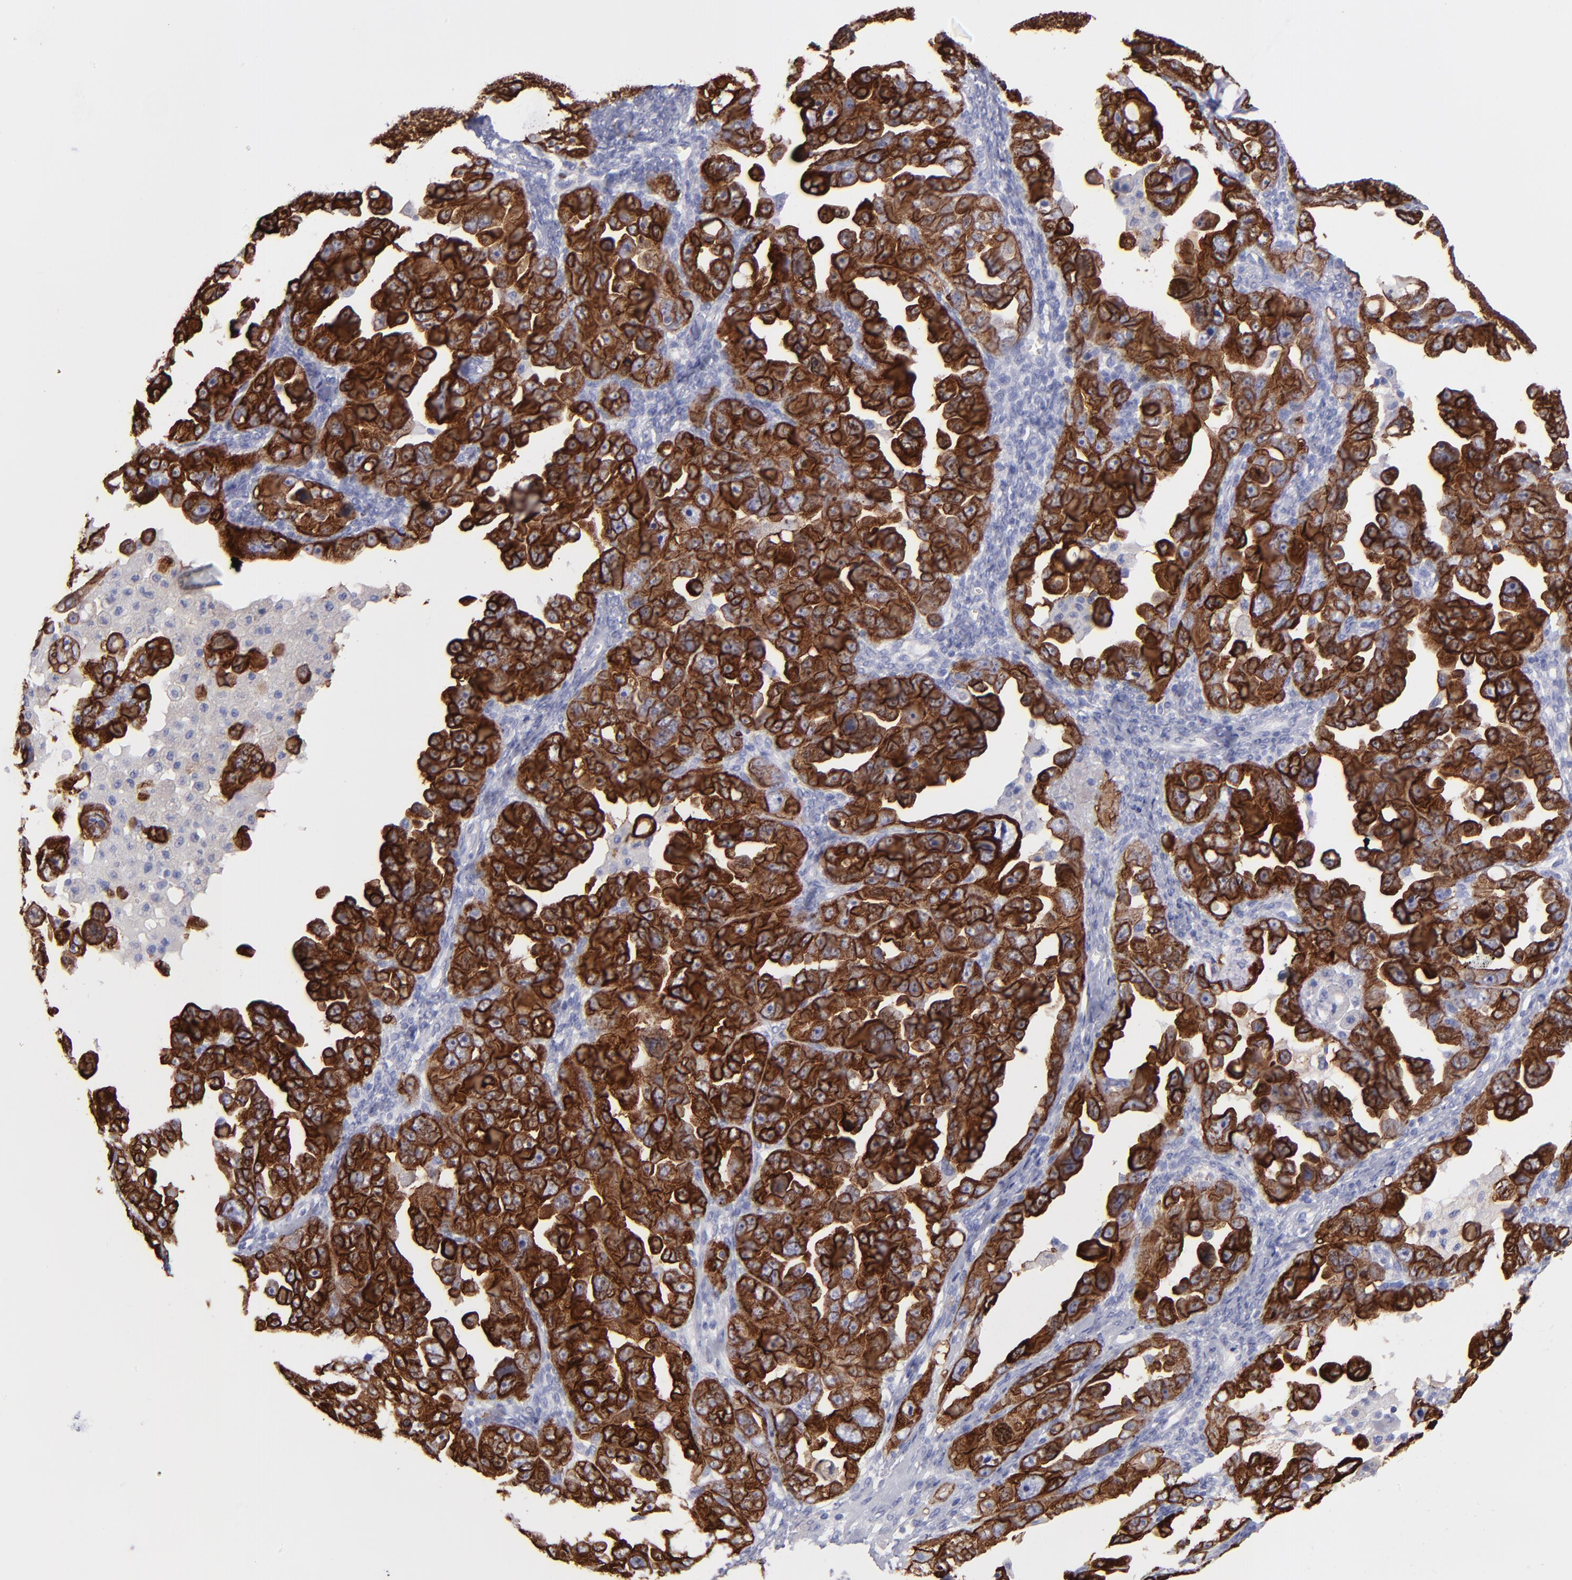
{"staining": {"intensity": "strong", "quantity": ">75%", "location": "cytoplasmic/membranous"}, "tissue": "ovarian cancer", "cell_type": "Tumor cells", "image_type": "cancer", "snomed": [{"axis": "morphology", "description": "Cystadenocarcinoma, serous, NOS"}, {"axis": "topography", "description": "Ovary"}], "caption": "Tumor cells exhibit strong cytoplasmic/membranous positivity in approximately >75% of cells in ovarian cancer (serous cystadenocarcinoma).", "gene": "AHNAK2", "patient": {"sex": "female", "age": 66}}